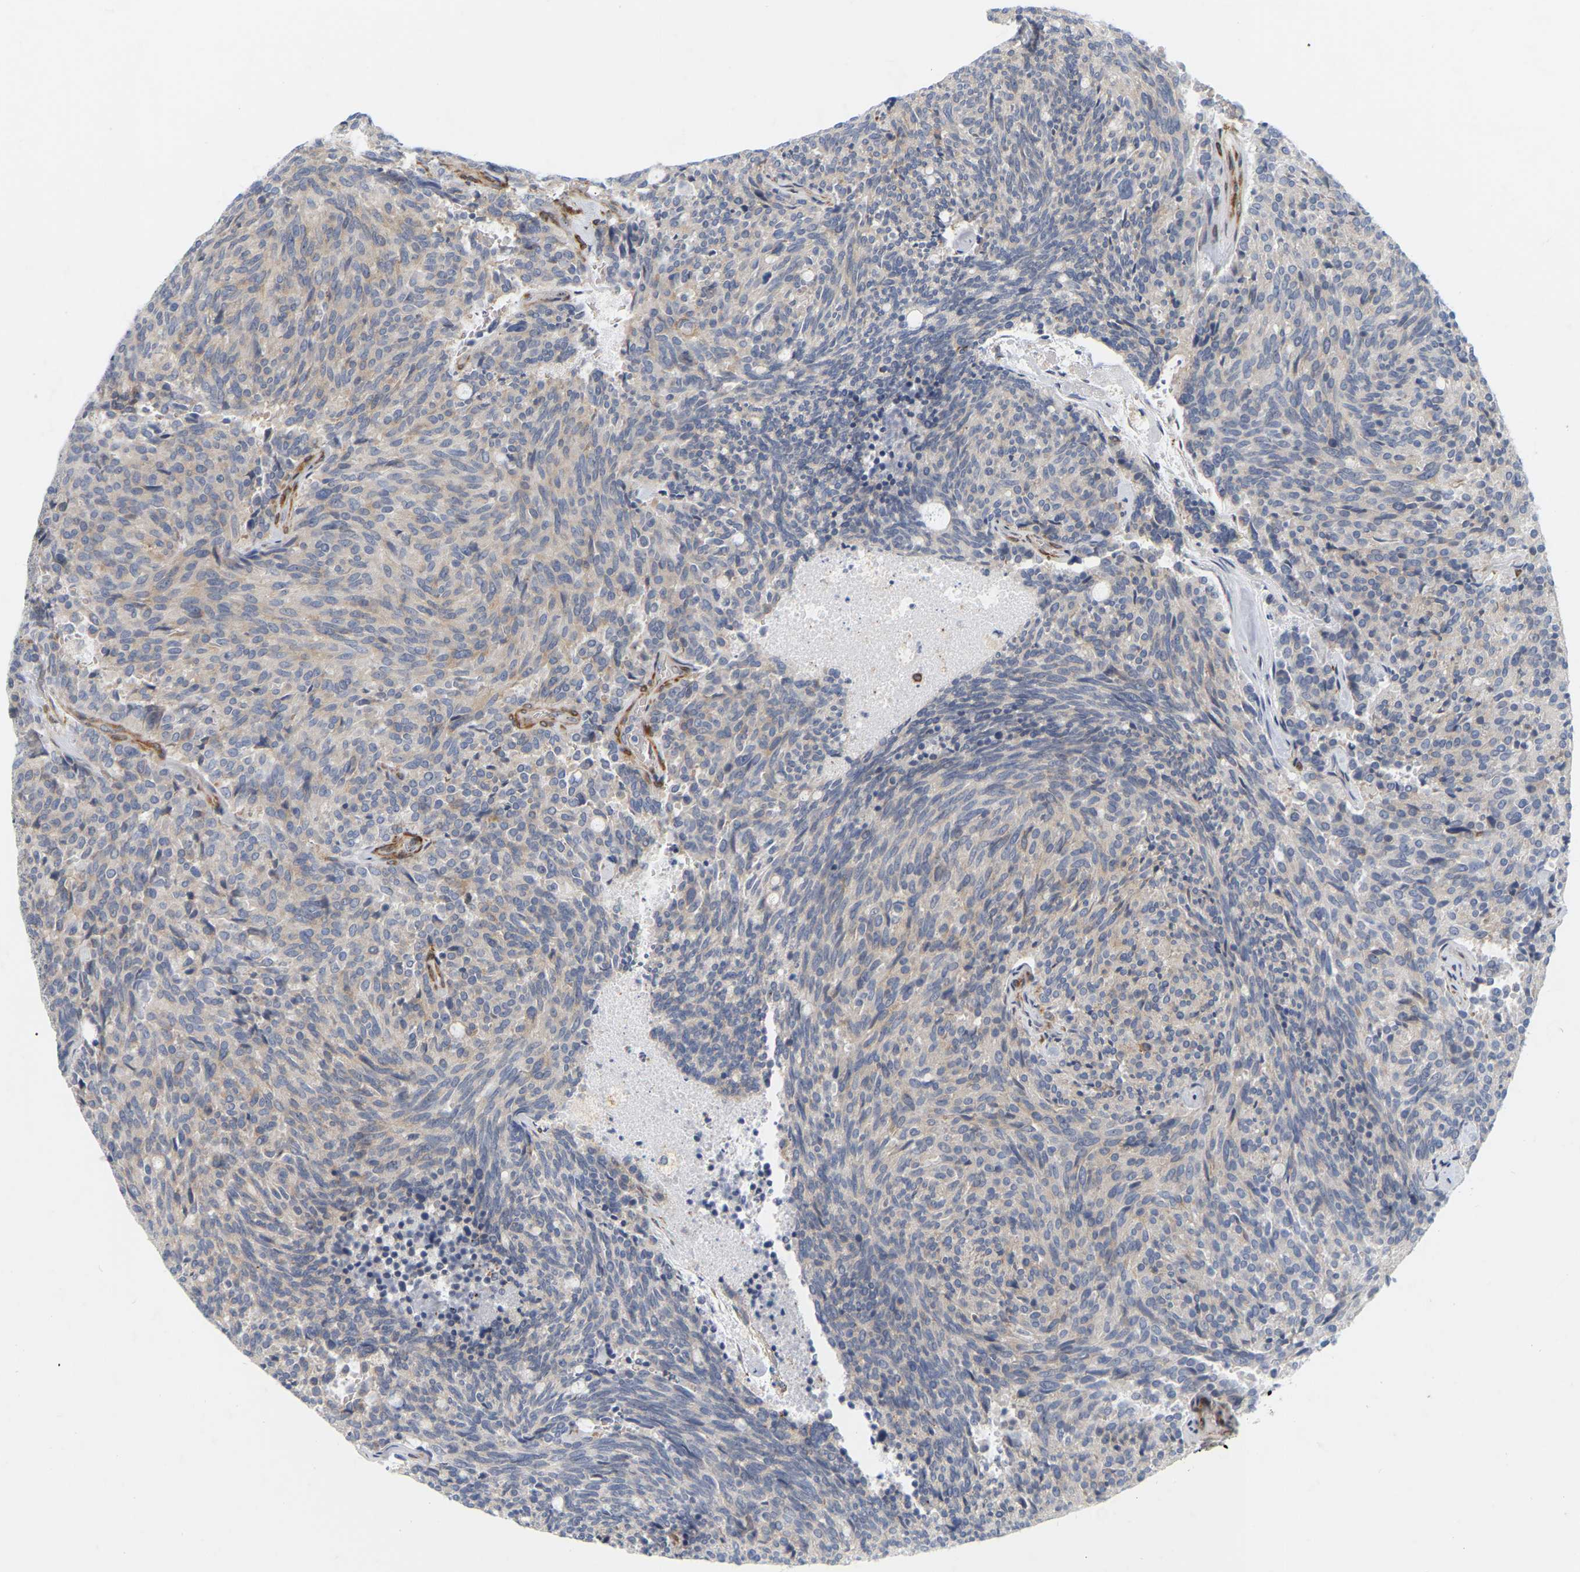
{"staining": {"intensity": "negative", "quantity": "none", "location": "none"}, "tissue": "carcinoid", "cell_type": "Tumor cells", "image_type": "cancer", "snomed": [{"axis": "morphology", "description": "Carcinoid, malignant, NOS"}, {"axis": "topography", "description": "Pancreas"}], "caption": "Malignant carcinoid was stained to show a protein in brown. There is no significant expression in tumor cells.", "gene": "RAPH1", "patient": {"sex": "female", "age": 54}}